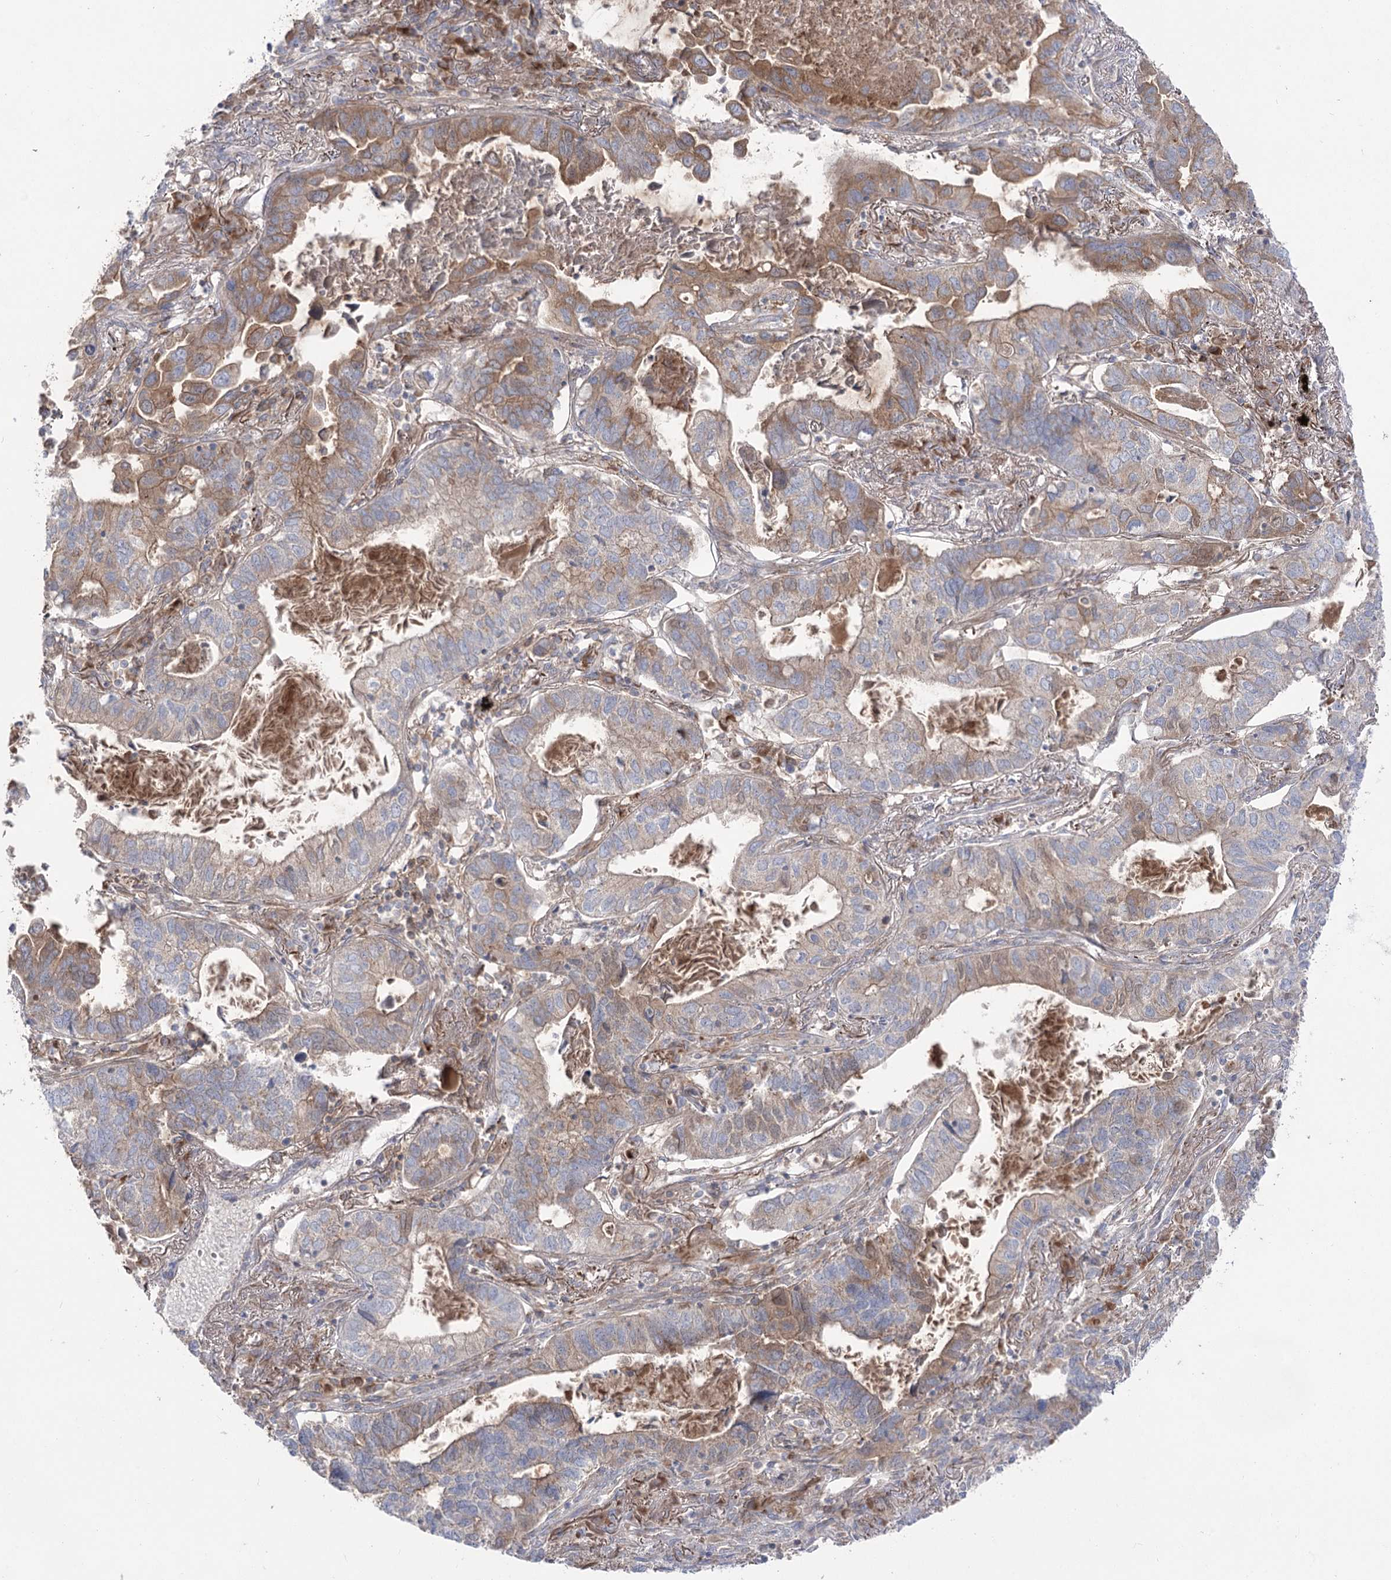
{"staining": {"intensity": "moderate", "quantity": "25%-75%", "location": "cytoplasmic/membranous"}, "tissue": "lung cancer", "cell_type": "Tumor cells", "image_type": "cancer", "snomed": [{"axis": "morphology", "description": "Adenocarcinoma, NOS"}, {"axis": "topography", "description": "Lung"}], "caption": "Lung adenocarcinoma stained for a protein (brown) exhibits moderate cytoplasmic/membranous positive expression in about 25%-75% of tumor cells.", "gene": "GBF1", "patient": {"sex": "male", "age": 67}}